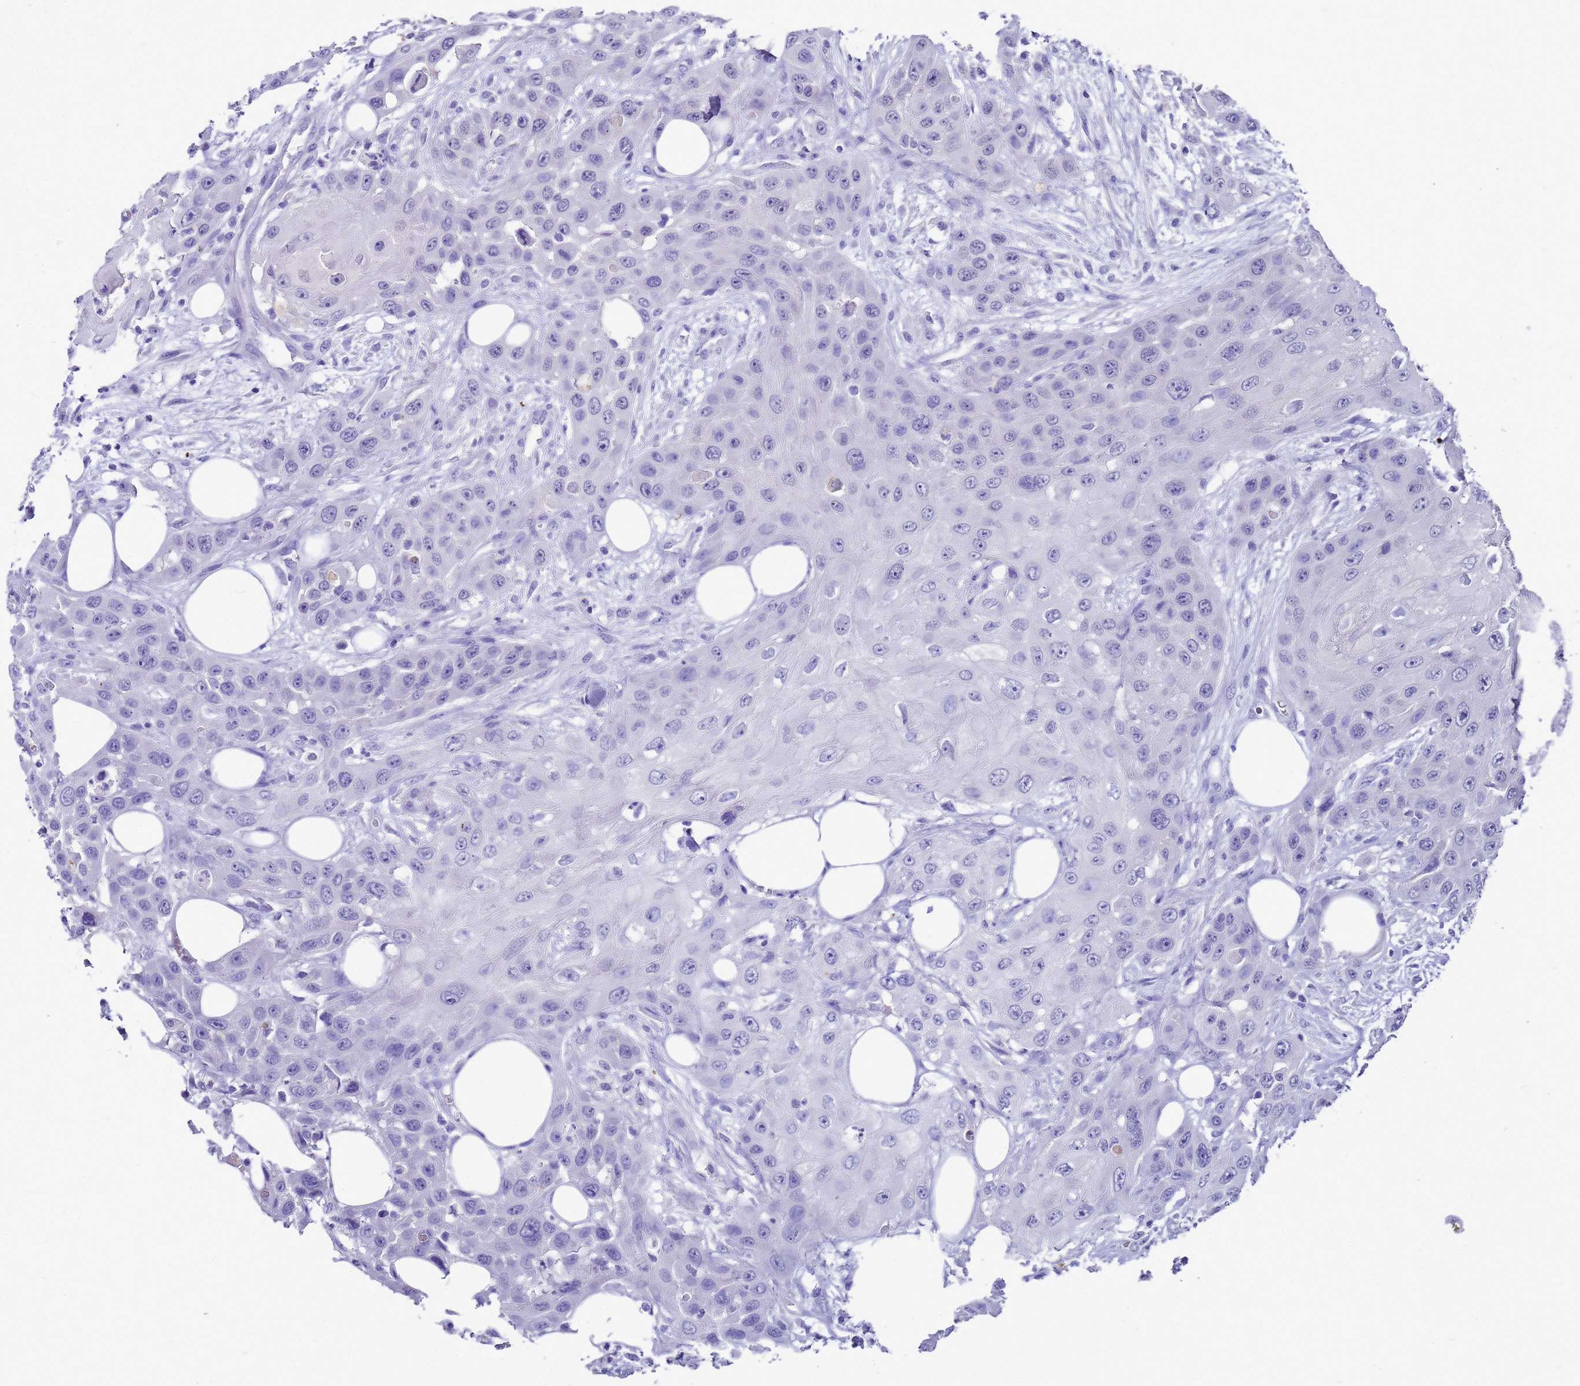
{"staining": {"intensity": "negative", "quantity": "none", "location": "none"}, "tissue": "head and neck cancer", "cell_type": "Tumor cells", "image_type": "cancer", "snomed": [{"axis": "morphology", "description": "Squamous cell carcinoma, NOS"}, {"axis": "topography", "description": "Head-Neck"}], "caption": "Immunohistochemistry (IHC) histopathology image of human head and neck squamous cell carcinoma stained for a protein (brown), which demonstrates no expression in tumor cells.", "gene": "MS4A13", "patient": {"sex": "male", "age": 81}}